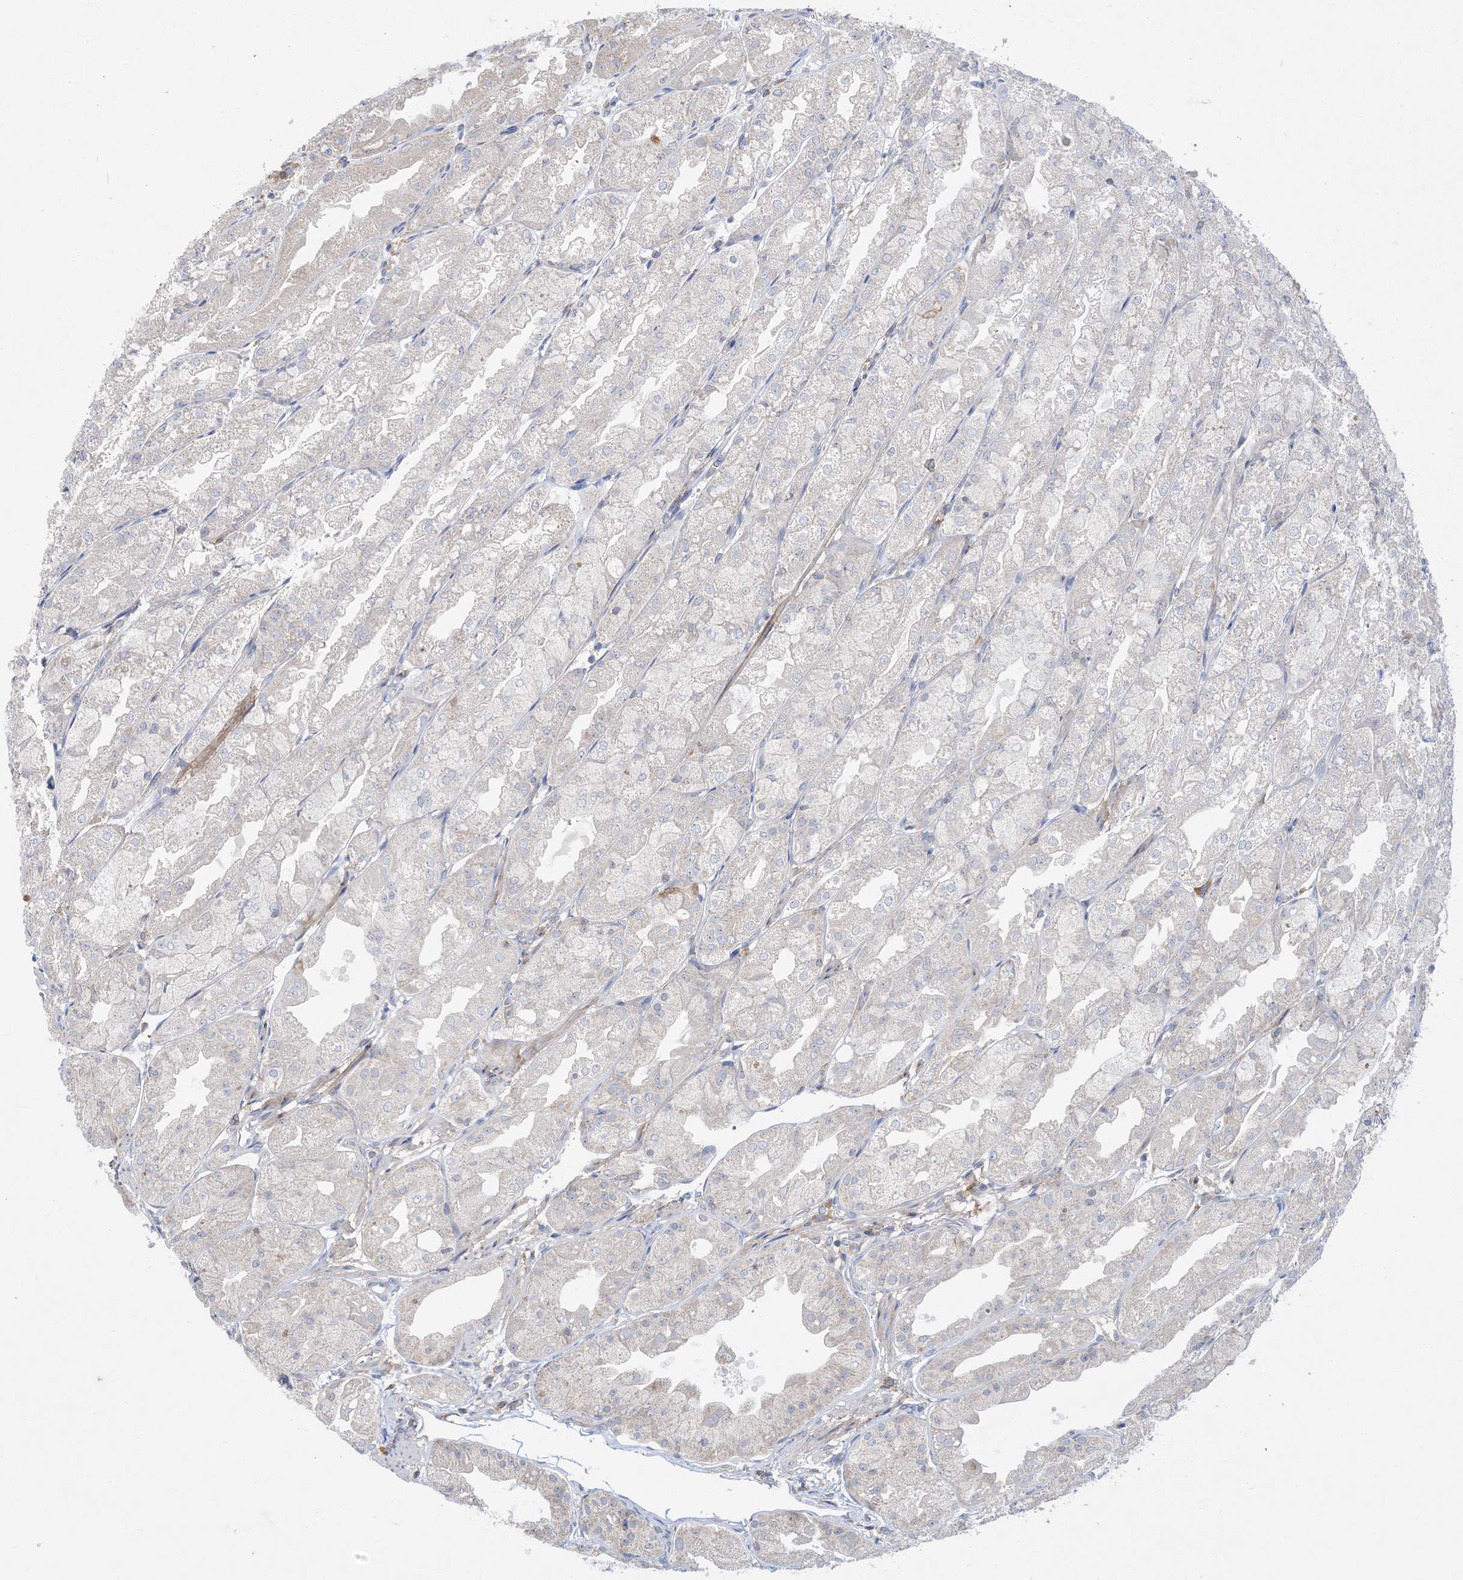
{"staining": {"intensity": "moderate", "quantity": "<25%", "location": "cytoplasmic/membranous"}, "tissue": "stomach", "cell_type": "Glandular cells", "image_type": "normal", "snomed": [{"axis": "morphology", "description": "Normal tissue, NOS"}, {"axis": "topography", "description": "Stomach, upper"}], "caption": "Moderate cytoplasmic/membranous staining is seen in approximately <25% of glandular cells in benign stomach.", "gene": "AOC1", "patient": {"sex": "male", "age": 47}}